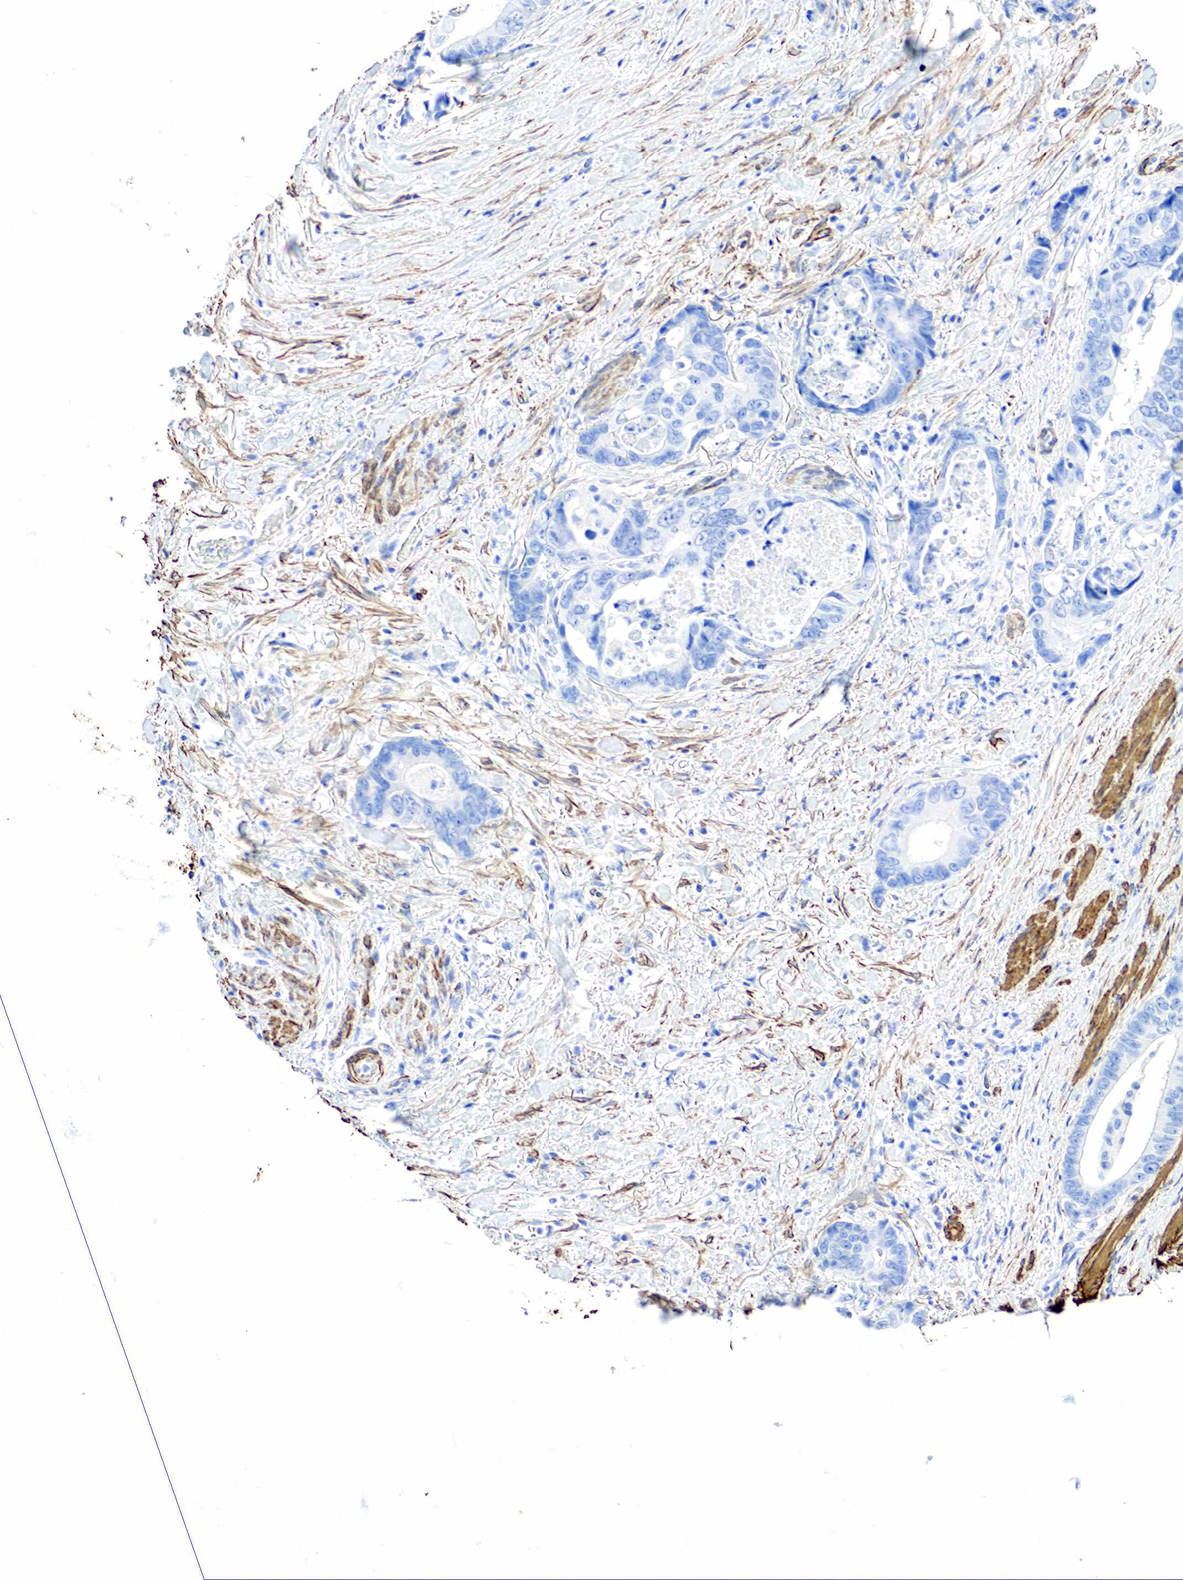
{"staining": {"intensity": "negative", "quantity": "none", "location": "none"}, "tissue": "colorectal cancer", "cell_type": "Tumor cells", "image_type": "cancer", "snomed": [{"axis": "morphology", "description": "Adenocarcinoma, NOS"}, {"axis": "topography", "description": "Rectum"}], "caption": "Immunohistochemistry photomicrograph of neoplastic tissue: human colorectal adenocarcinoma stained with DAB shows no significant protein staining in tumor cells.", "gene": "ACTA1", "patient": {"sex": "female", "age": 67}}